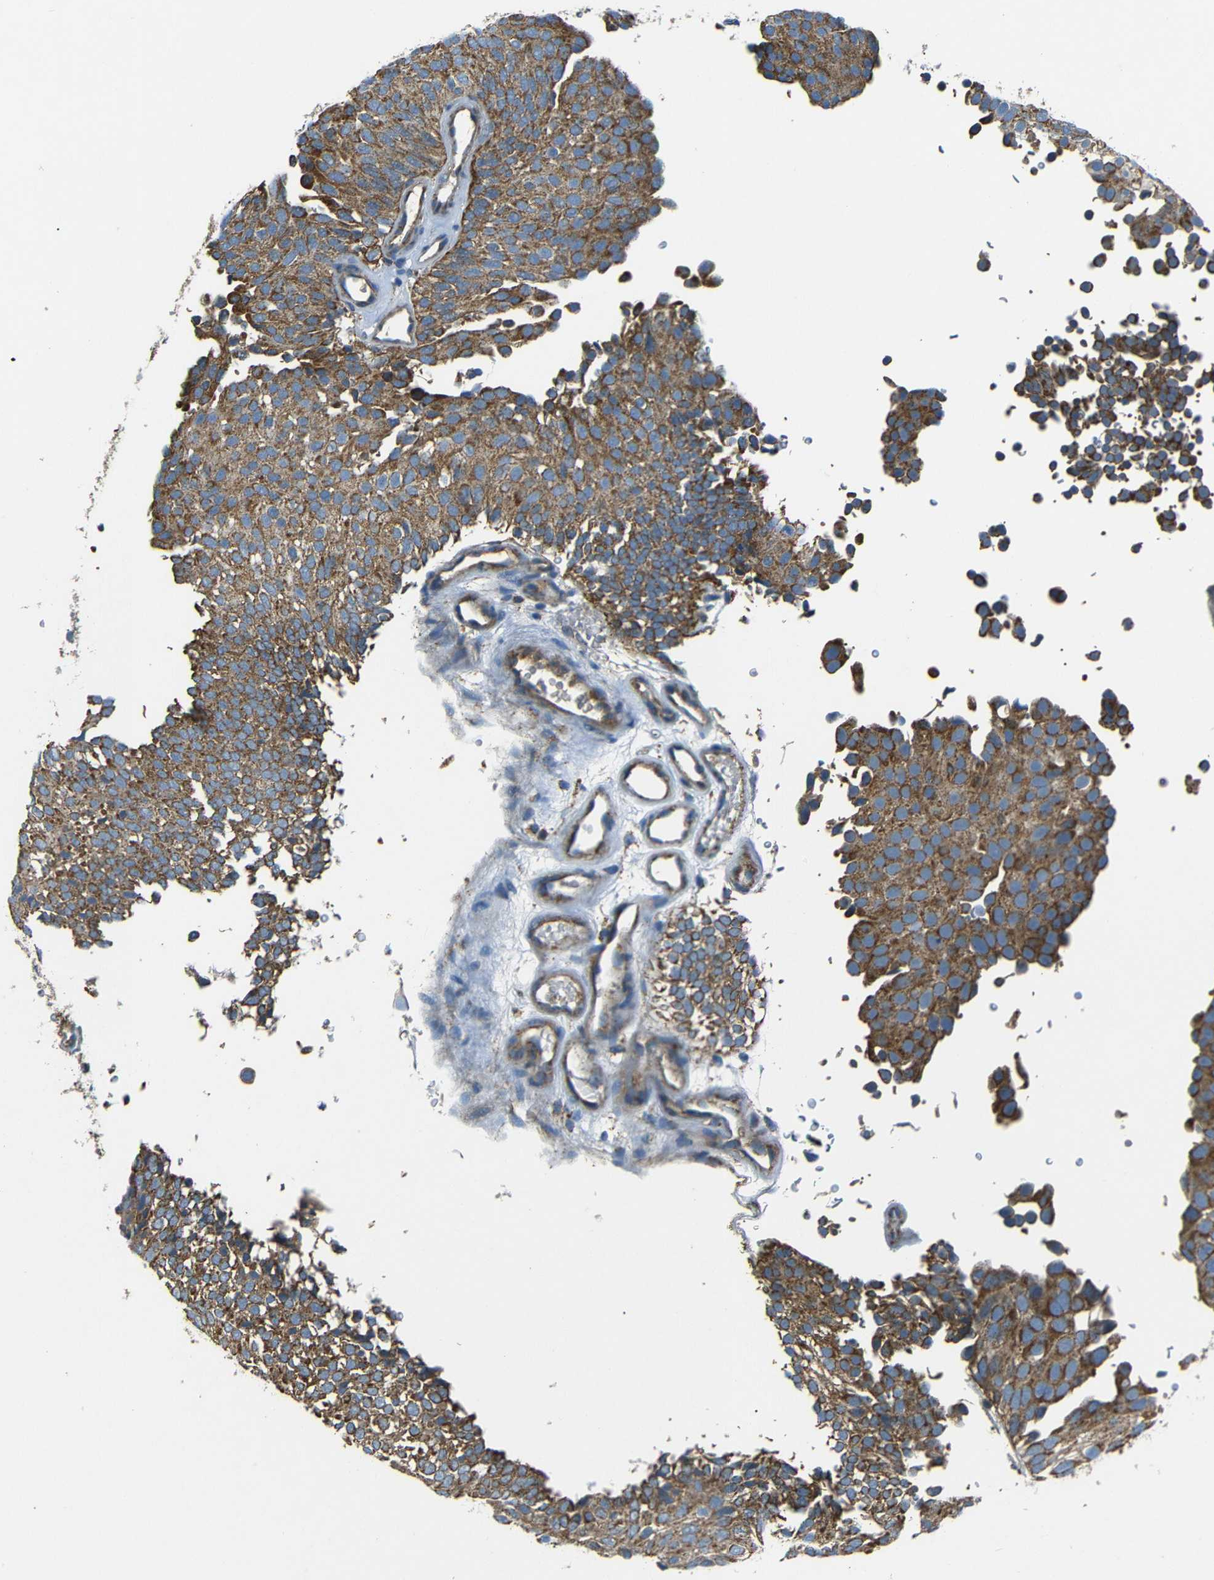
{"staining": {"intensity": "moderate", "quantity": ">75%", "location": "cytoplasmic/membranous"}, "tissue": "urothelial cancer", "cell_type": "Tumor cells", "image_type": "cancer", "snomed": [{"axis": "morphology", "description": "Urothelial carcinoma, Low grade"}, {"axis": "topography", "description": "Urinary bladder"}], "caption": "The immunohistochemical stain labels moderate cytoplasmic/membranous expression in tumor cells of low-grade urothelial carcinoma tissue. The protein is shown in brown color, while the nuclei are stained blue.", "gene": "NETO2", "patient": {"sex": "male", "age": 78}}